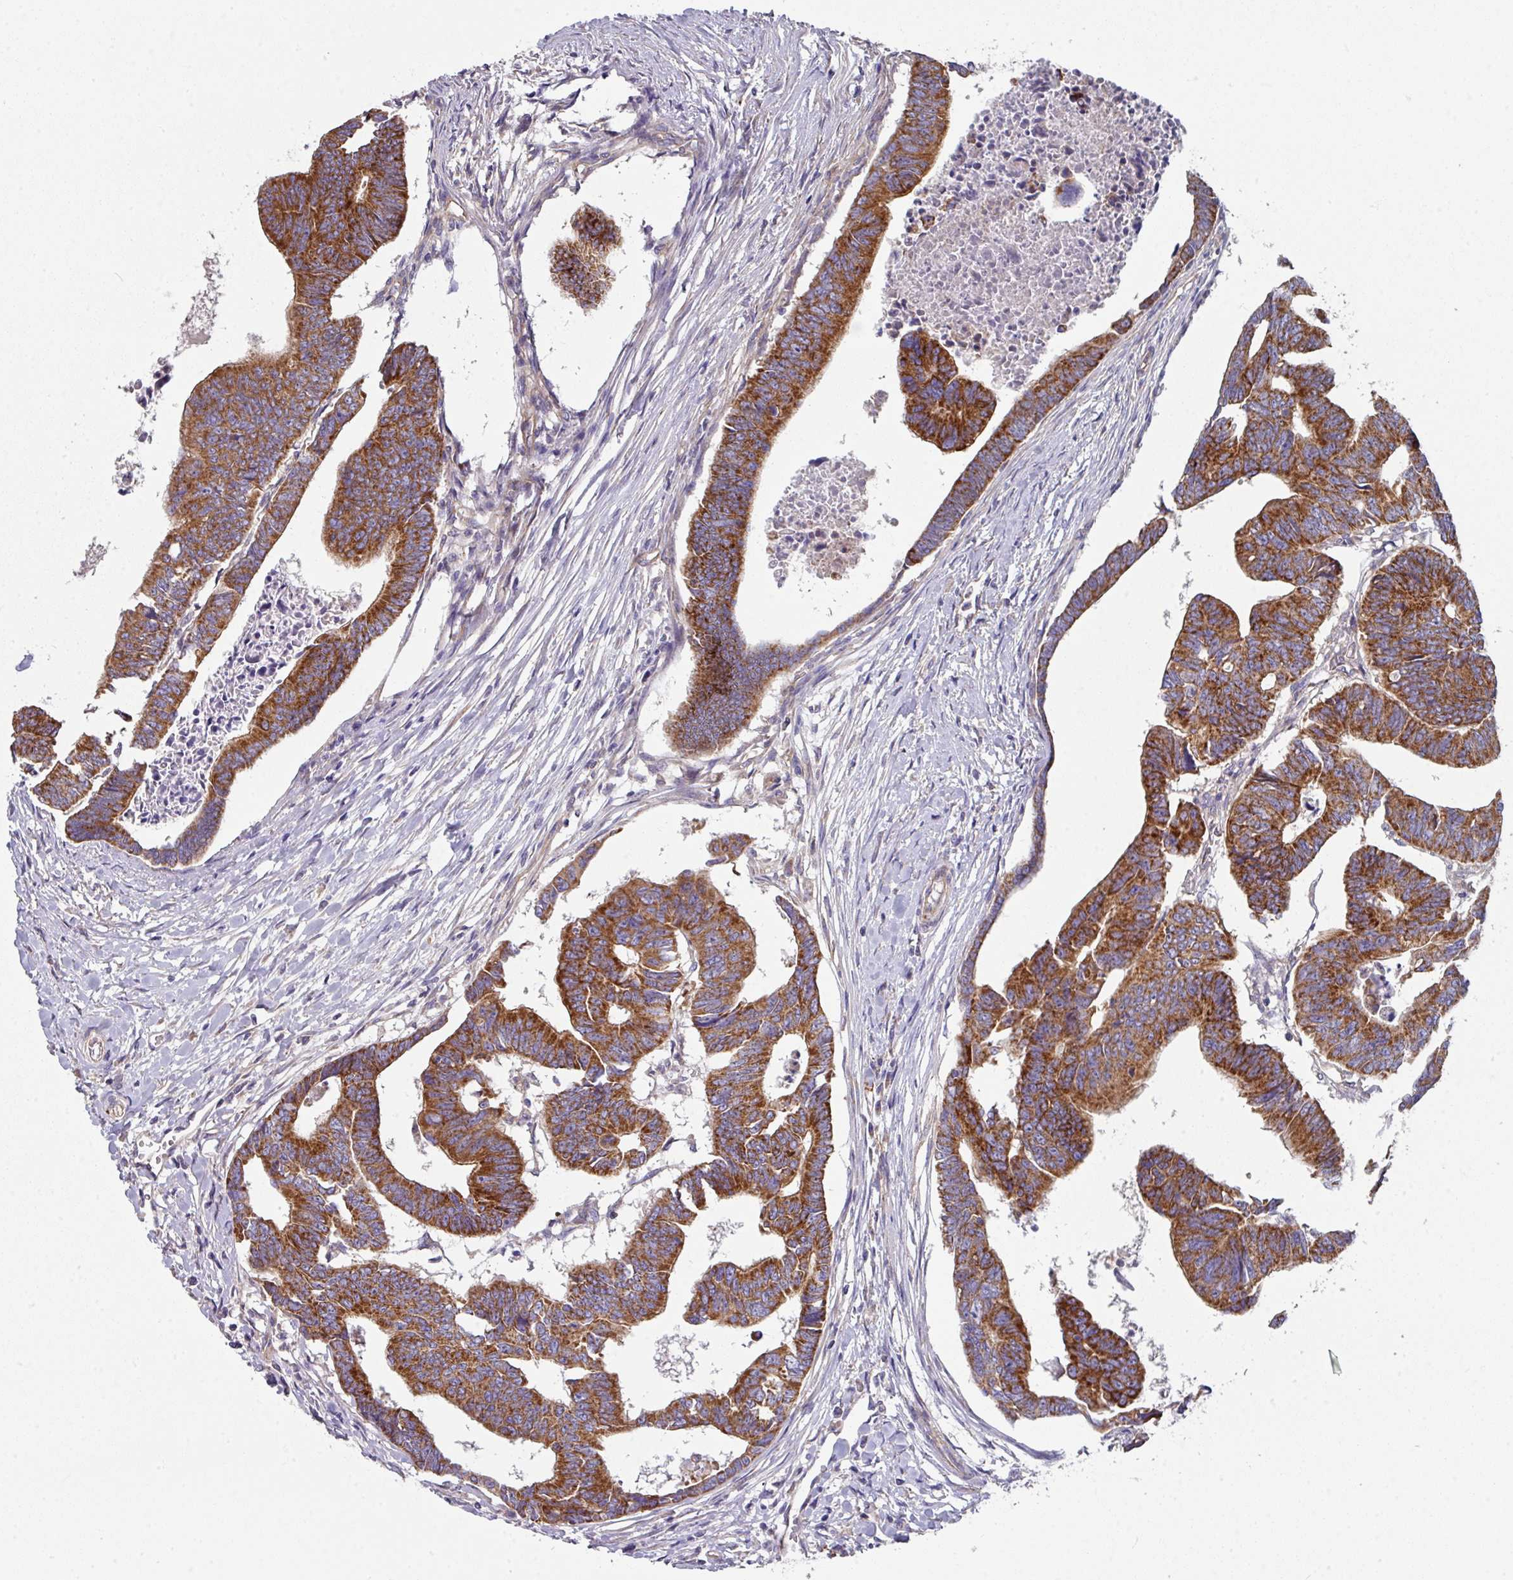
{"staining": {"intensity": "strong", "quantity": ">75%", "location": "cytoplasmic/membranous"}, "tissue": "colorectal cancer", "cell_type": "Tumor cells", "image_type": "cancer", "snomed": [{"axis": "morphology", "description": "Adenocarcinoma, NOS"}, {"axis": "topography", "description": "Rectum"}], "caption": "The immunohistochemical stain highlights strong cytoplasmic/membranous expression in tumor cells of colorectal cancer (adenocarcinoma) tissue.", "gene": "DCAF12L2", "patient": {"sex": "female", "age": 65}}